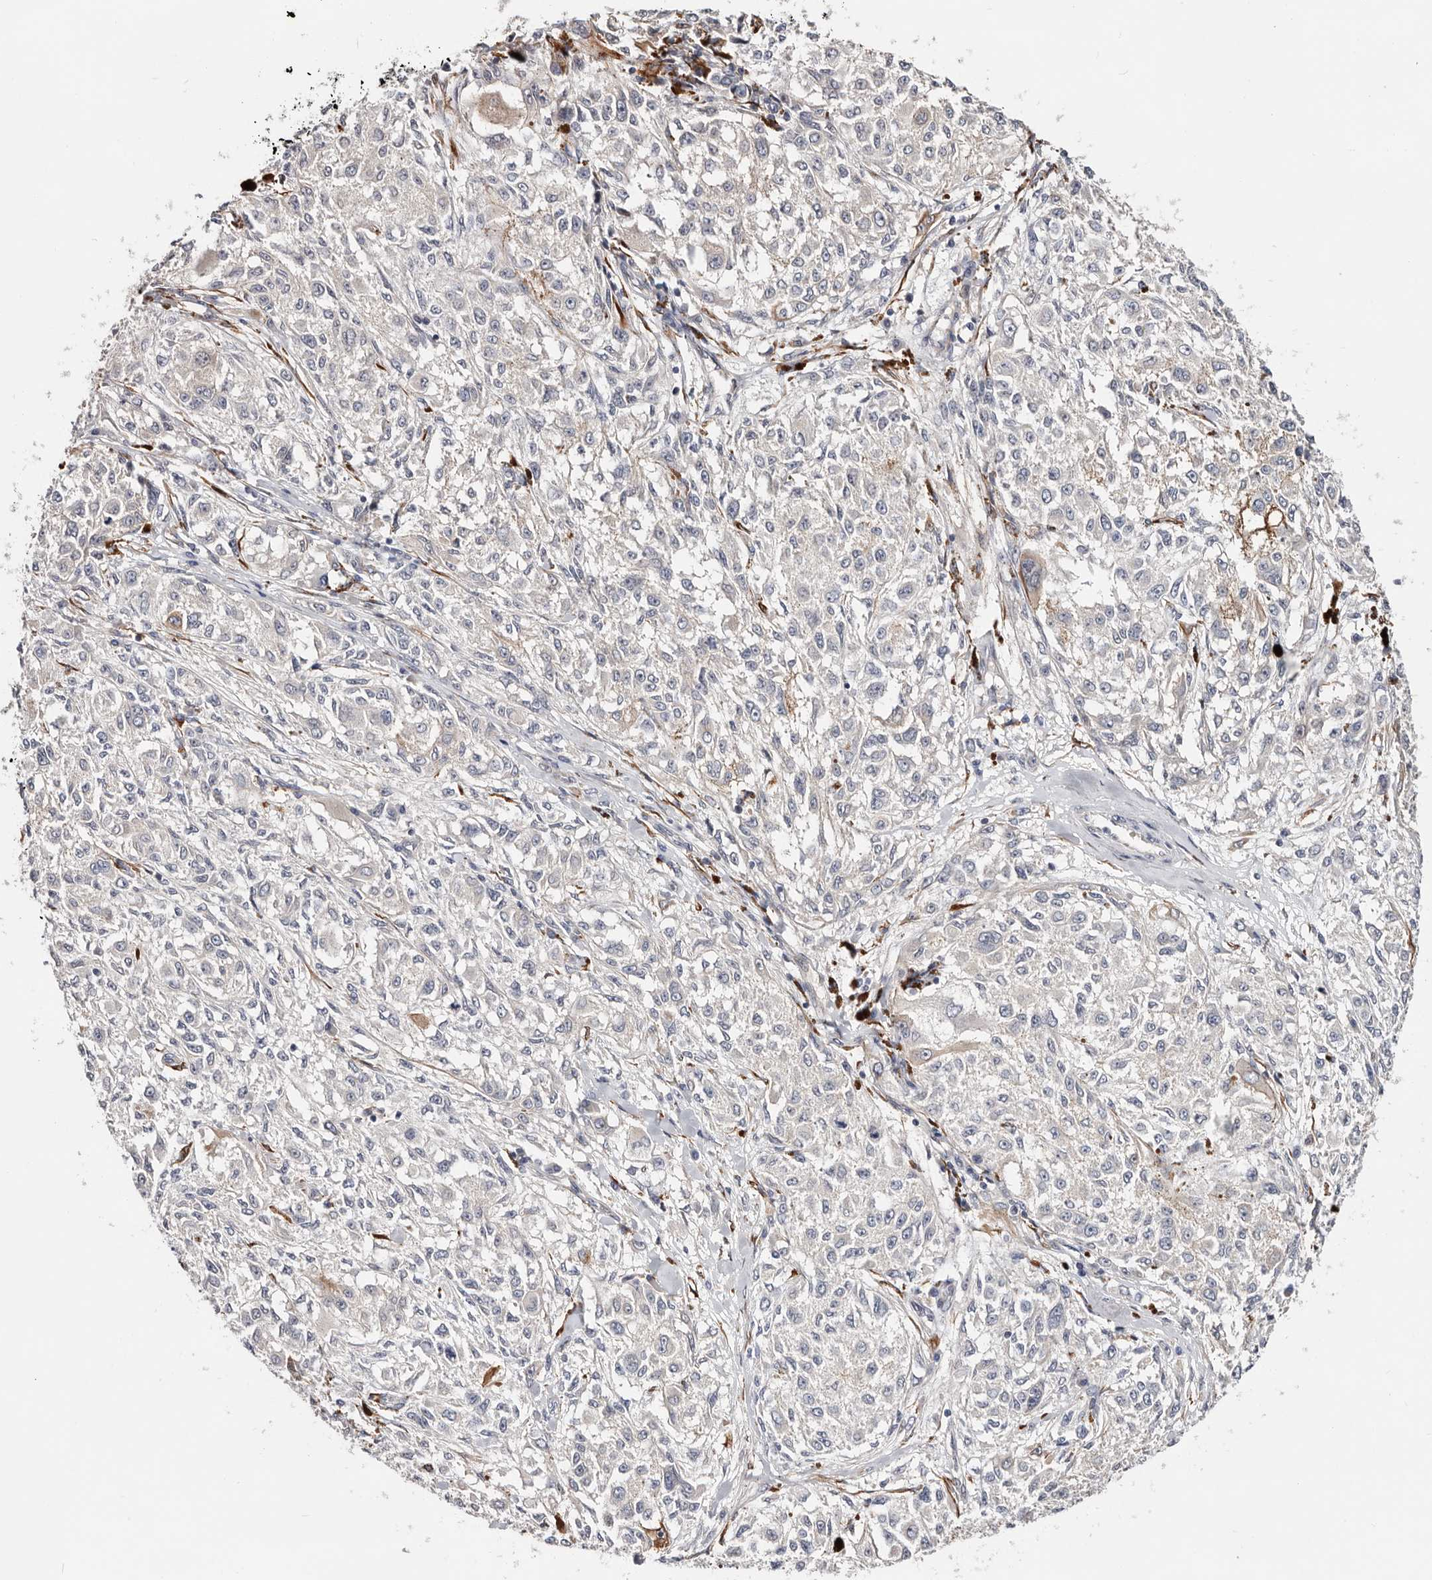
{"staining": {"intensity": "negative", "quantity": "none", "location": "none"}, "tissue": "melanoma", "cell_type": "Tumor cells", "image_type": "cancer", "snomed": [{"axis": "morphology", "description": "Necrosis, NOS"}, {"axis": "morphology", "description": "Malignant melanoma, NOS"}, {"axis": "topography", "description": "Skin"}], "caption": "Tumor cells are negative for protein expression in human melanoma.", "gene": "USH1C", "patient": {"sex": "female", "age": 87}}